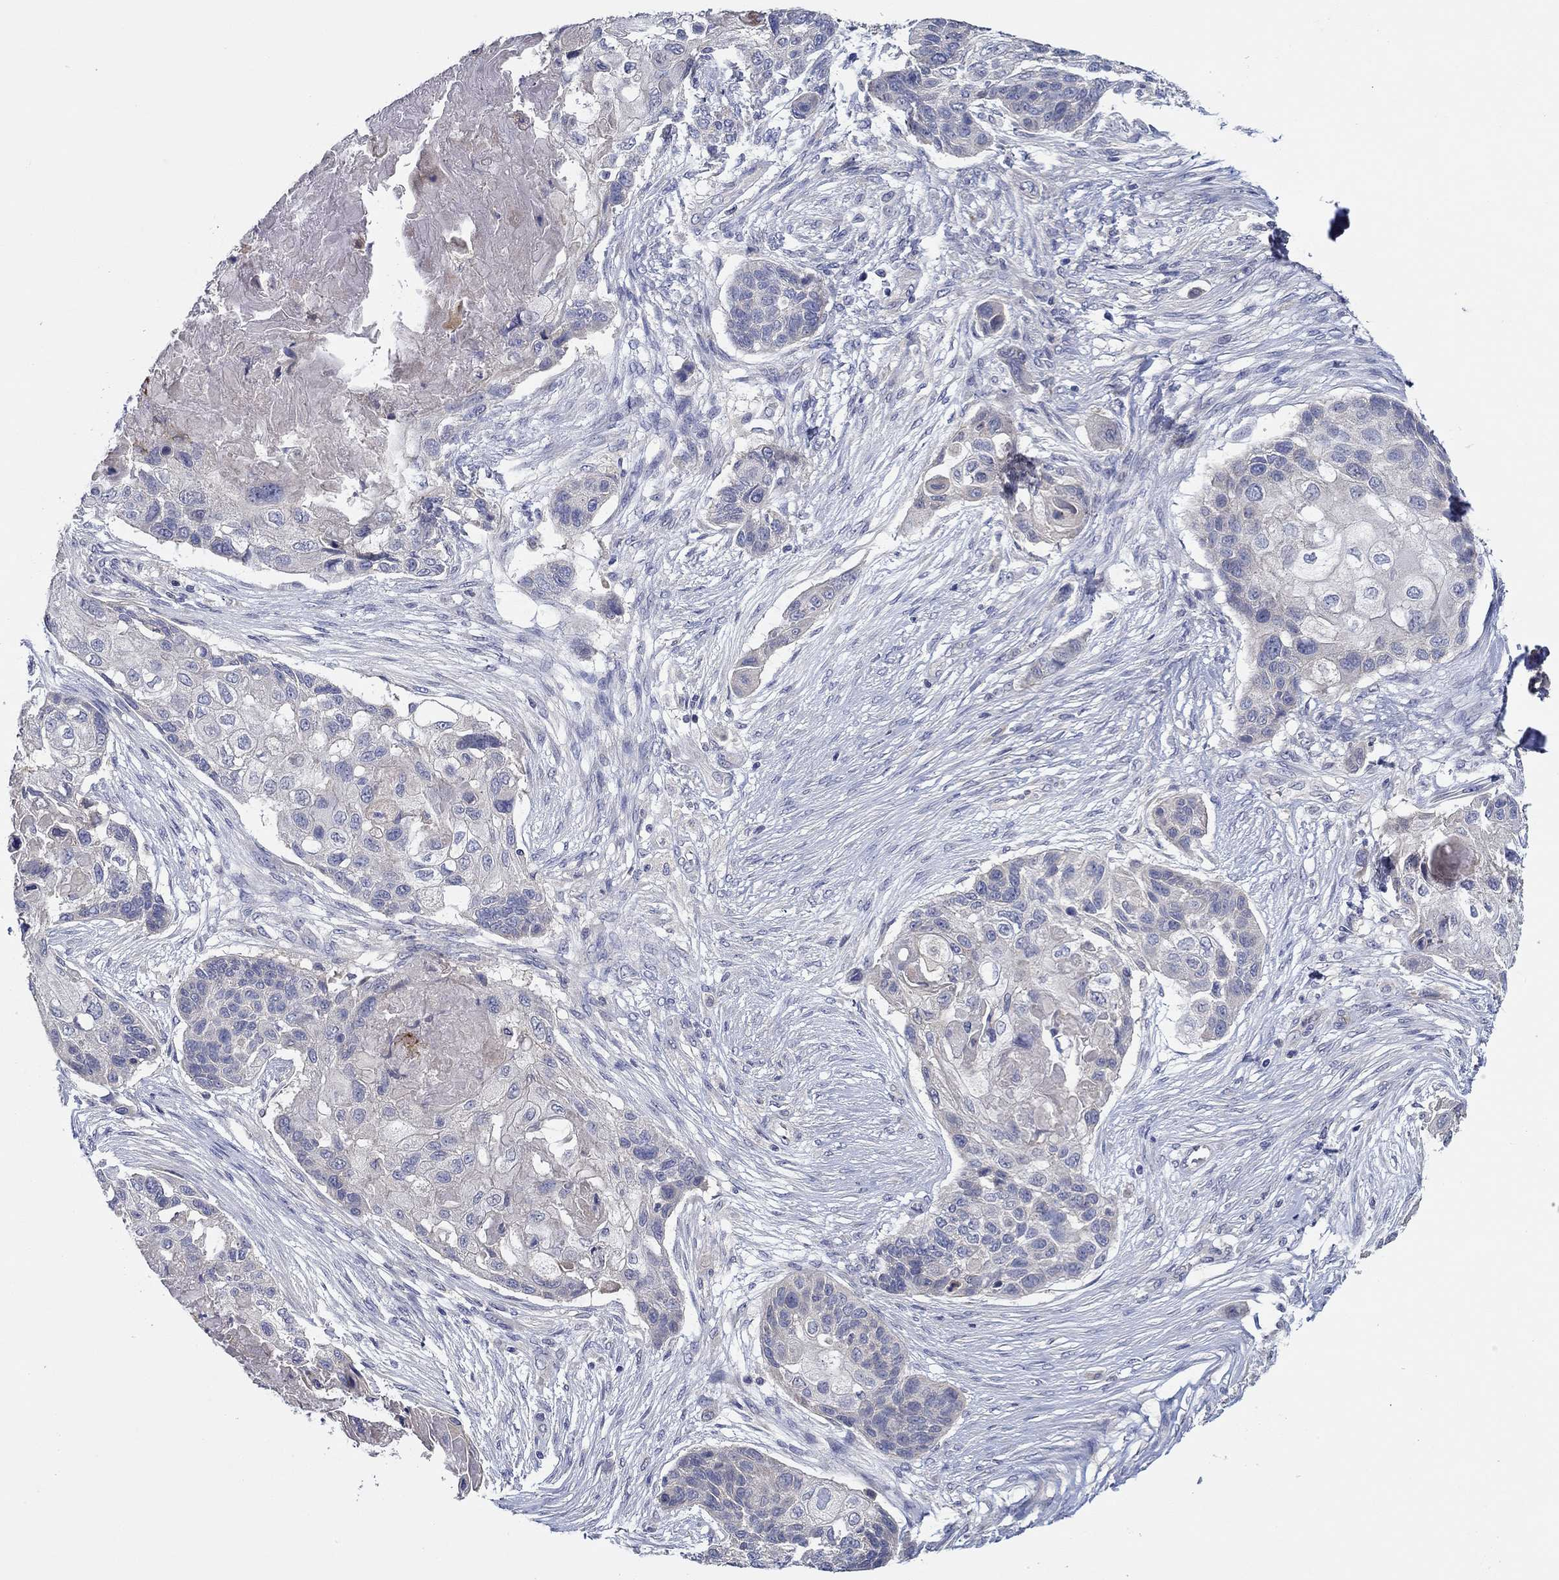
{"staining": {"intensity": "negative", "quantity": "none", "location": "none"}, "tissue": "lung cancer", "cell_type": "Tumor cells", "image_type": "cancer", "snomed": [{"axis": "morphology", "description": "Squamous cell carcinoma, NOS"}, {"axis": "topography", "description": "Lung"}], "caption": "Protein analysis of lung cancer (squamous cell carcinoma) demonstrates no significant staining in tumor cells. (Stains: DAB immunohistochemistry (IHC) with hematoxylin counter stain, Microscopy: brightfield microscopy at high magnification).", "gene": "CHIT1", "patient": {"sex": "male", "age": 69}}